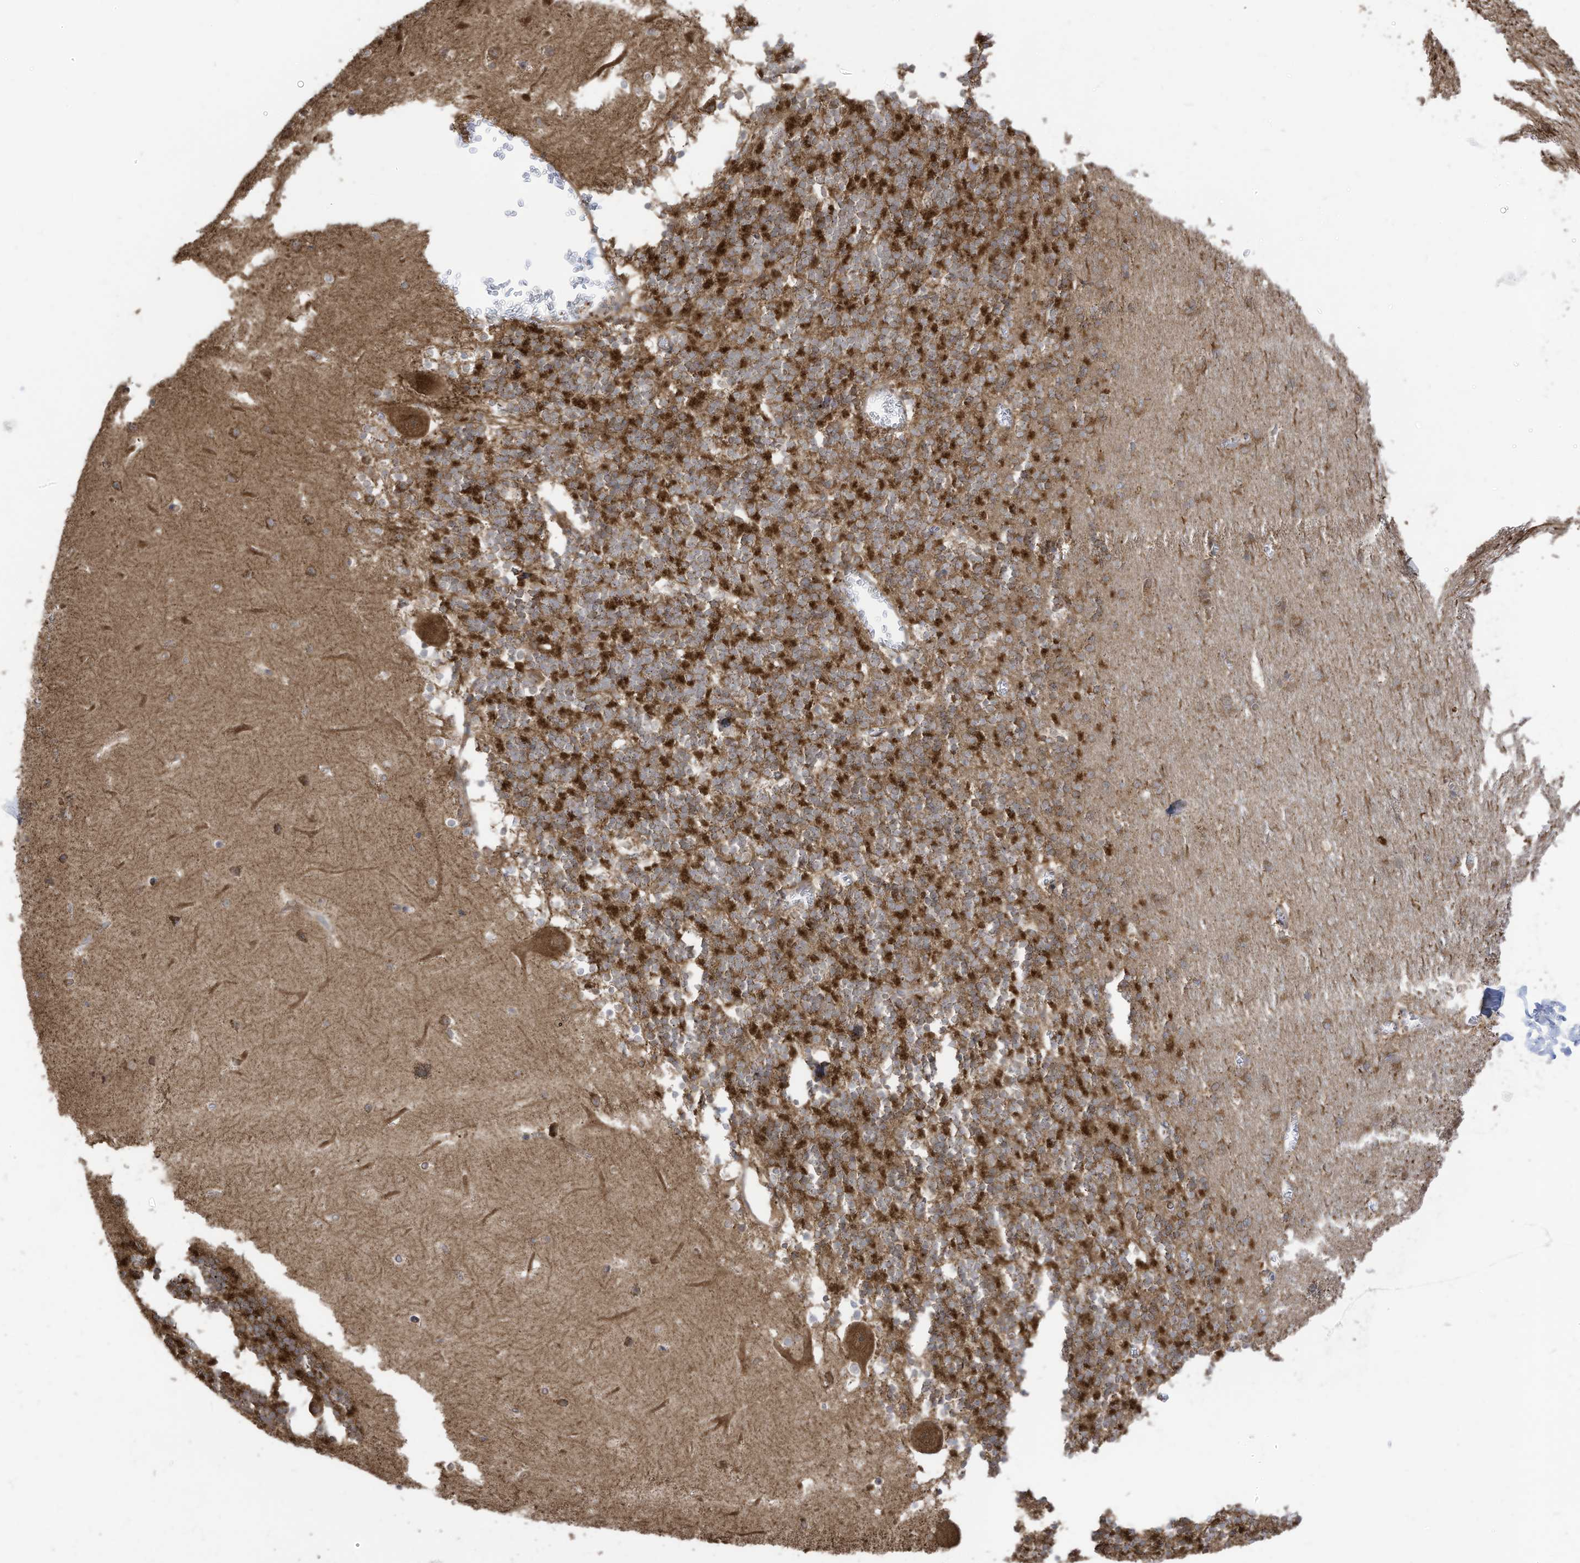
{"staining": {"intensity": "strong", "quantity": "25%-75%", "location": "cytoplasmic/membranous"}, "tissue": "cerebellum", "cell_type": "Cells in granular layer", "image_type": "normal", "snomed": [{"axis": "morphology", "description": "Normal tissue, NOS"}, {"axis": "topography", "description": "Cerebellum"}], "caption": "Immunohistochemical staining of benign cerebellum shows strong cytoplasmic/membranous protein expression in about 25%-75% of cells in granular layer.", "gene": "CGAS", "patient": {"sex": "male", "age": 37}}